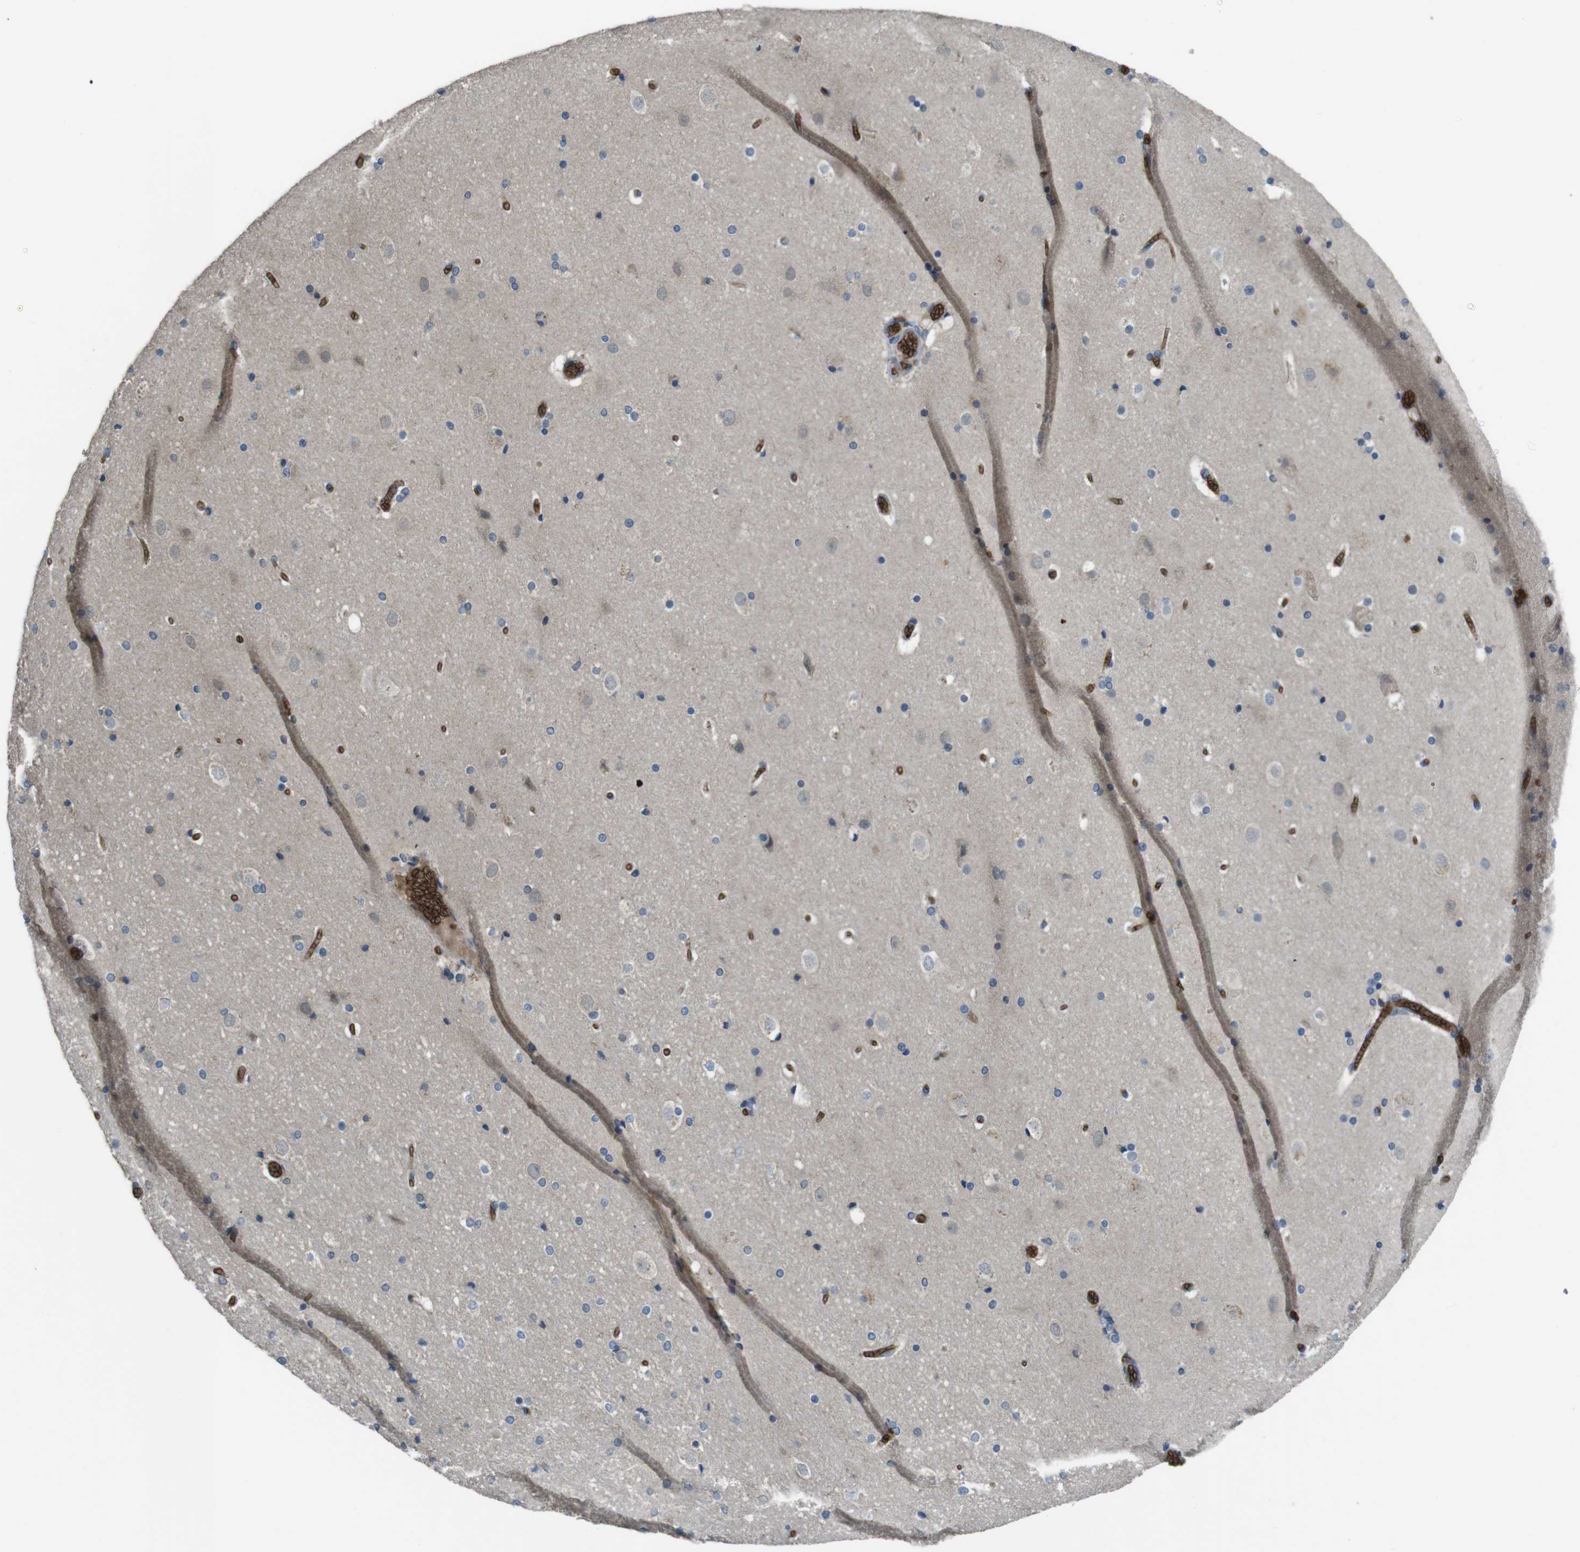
{"staining": {"intensity": "moderate", "quantity": ">75%", "location": "cytoplasmic/membranous"}, "tissue": "cerebral cortex", "cell_type": "Endothelial cells", "image_type": "normal", "snomed": [{"axis": "morphology", "description": "Normal tissue, NOS"}, {"axis": "topography", "description": "Cerebral cortex"}], "caption": "Brown immunohistochemical staining in normal human cerebral cortex displays moderate cytoplasmic/membranous expression in about >75% of endothelial cells.", "gene": "GYPA", "patient": {"sex": "male", "age": 57}}